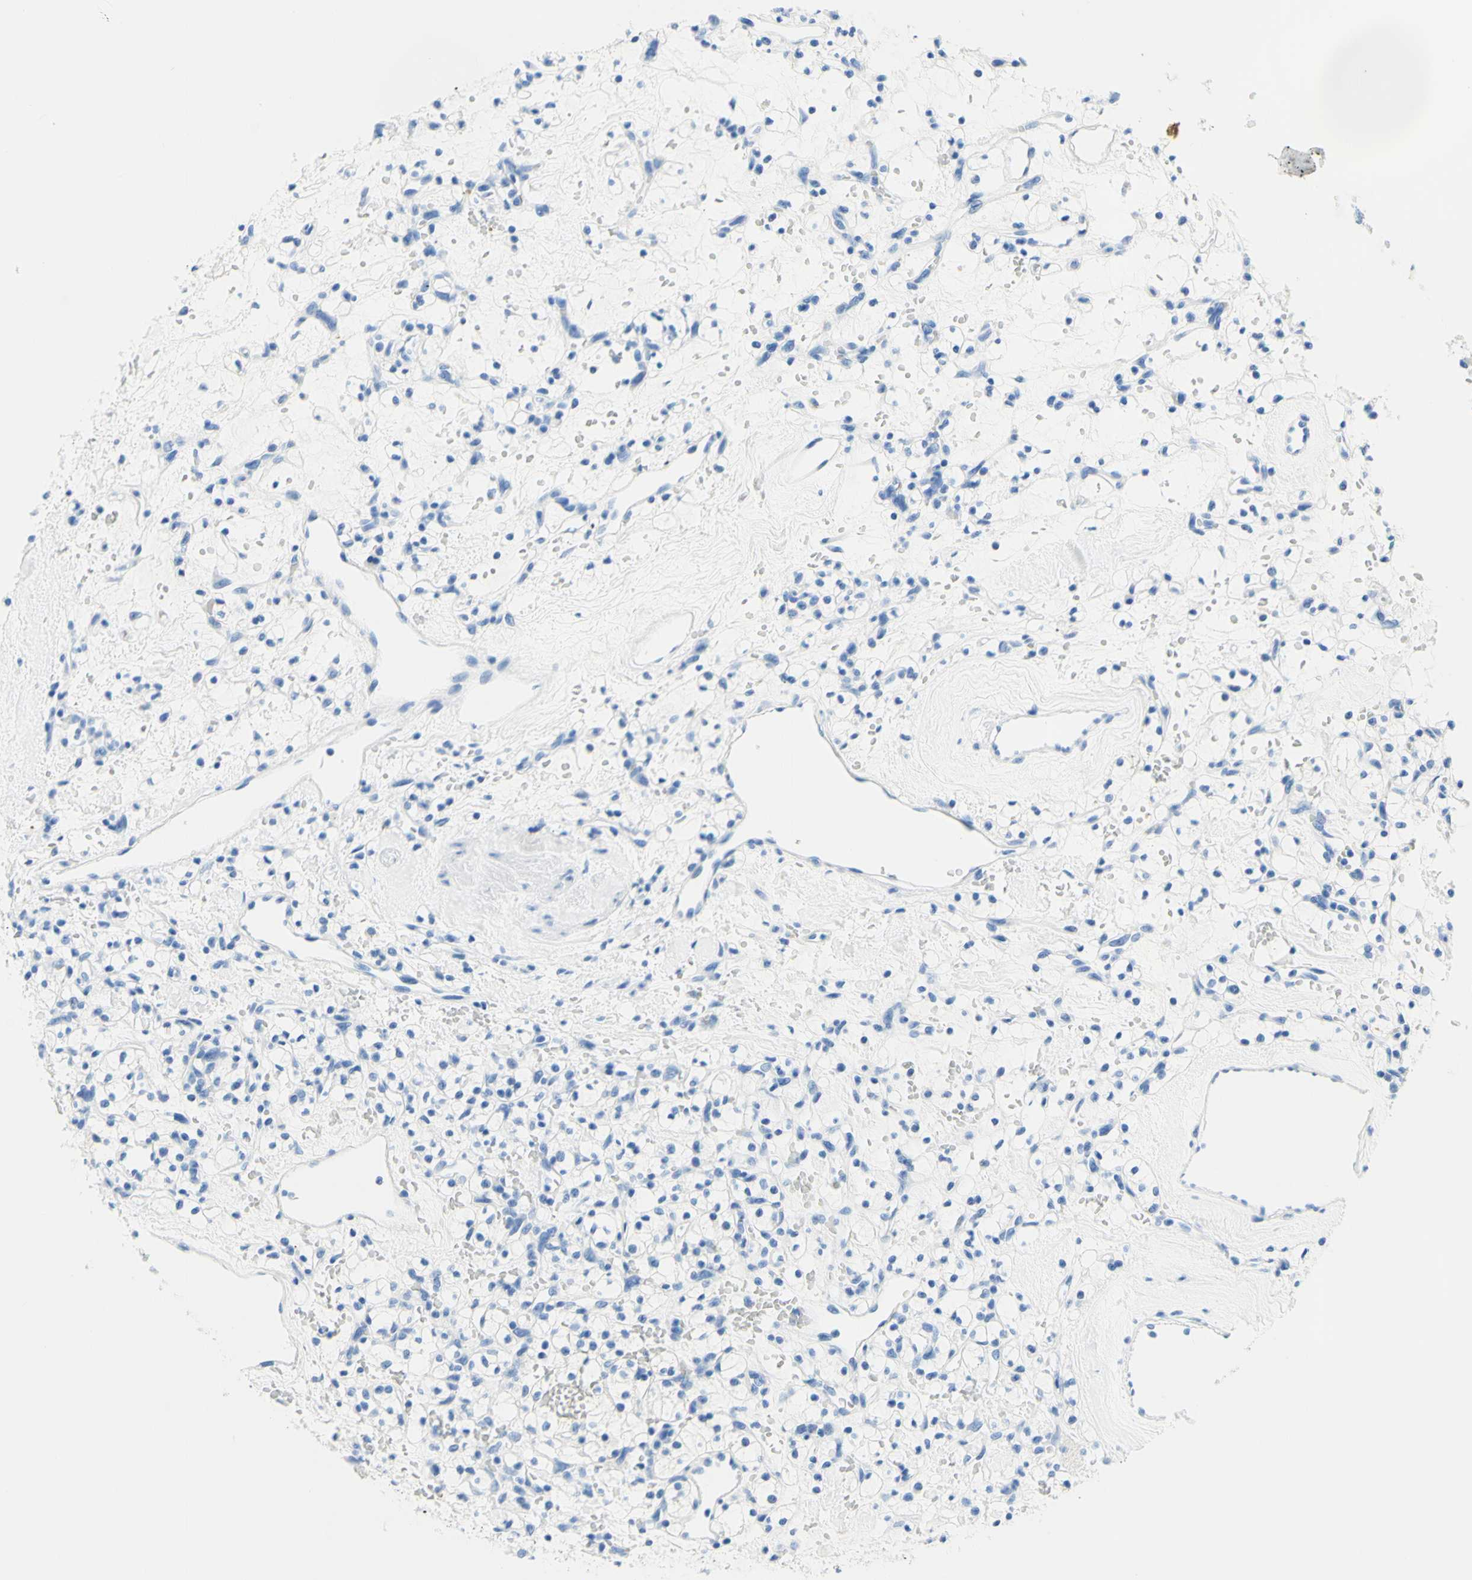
{"staining": {"intensity": "negative", "quantity": "none", "location": "none"}, "tissue": "renal cancer", "cell_type": "Tumor cells", "image_type": "cancer", "snomed": [{"axis": "morphology", "description": "Adenocarcinoma, NOS"}, {"axis": "topography", "description": "Kidney"}], "caption": "Tumor cells are negative for protein expression in human adenocarcinoma (renal).", "gene": "MYH2", "patient": {"sex": "female", "age": 60}}